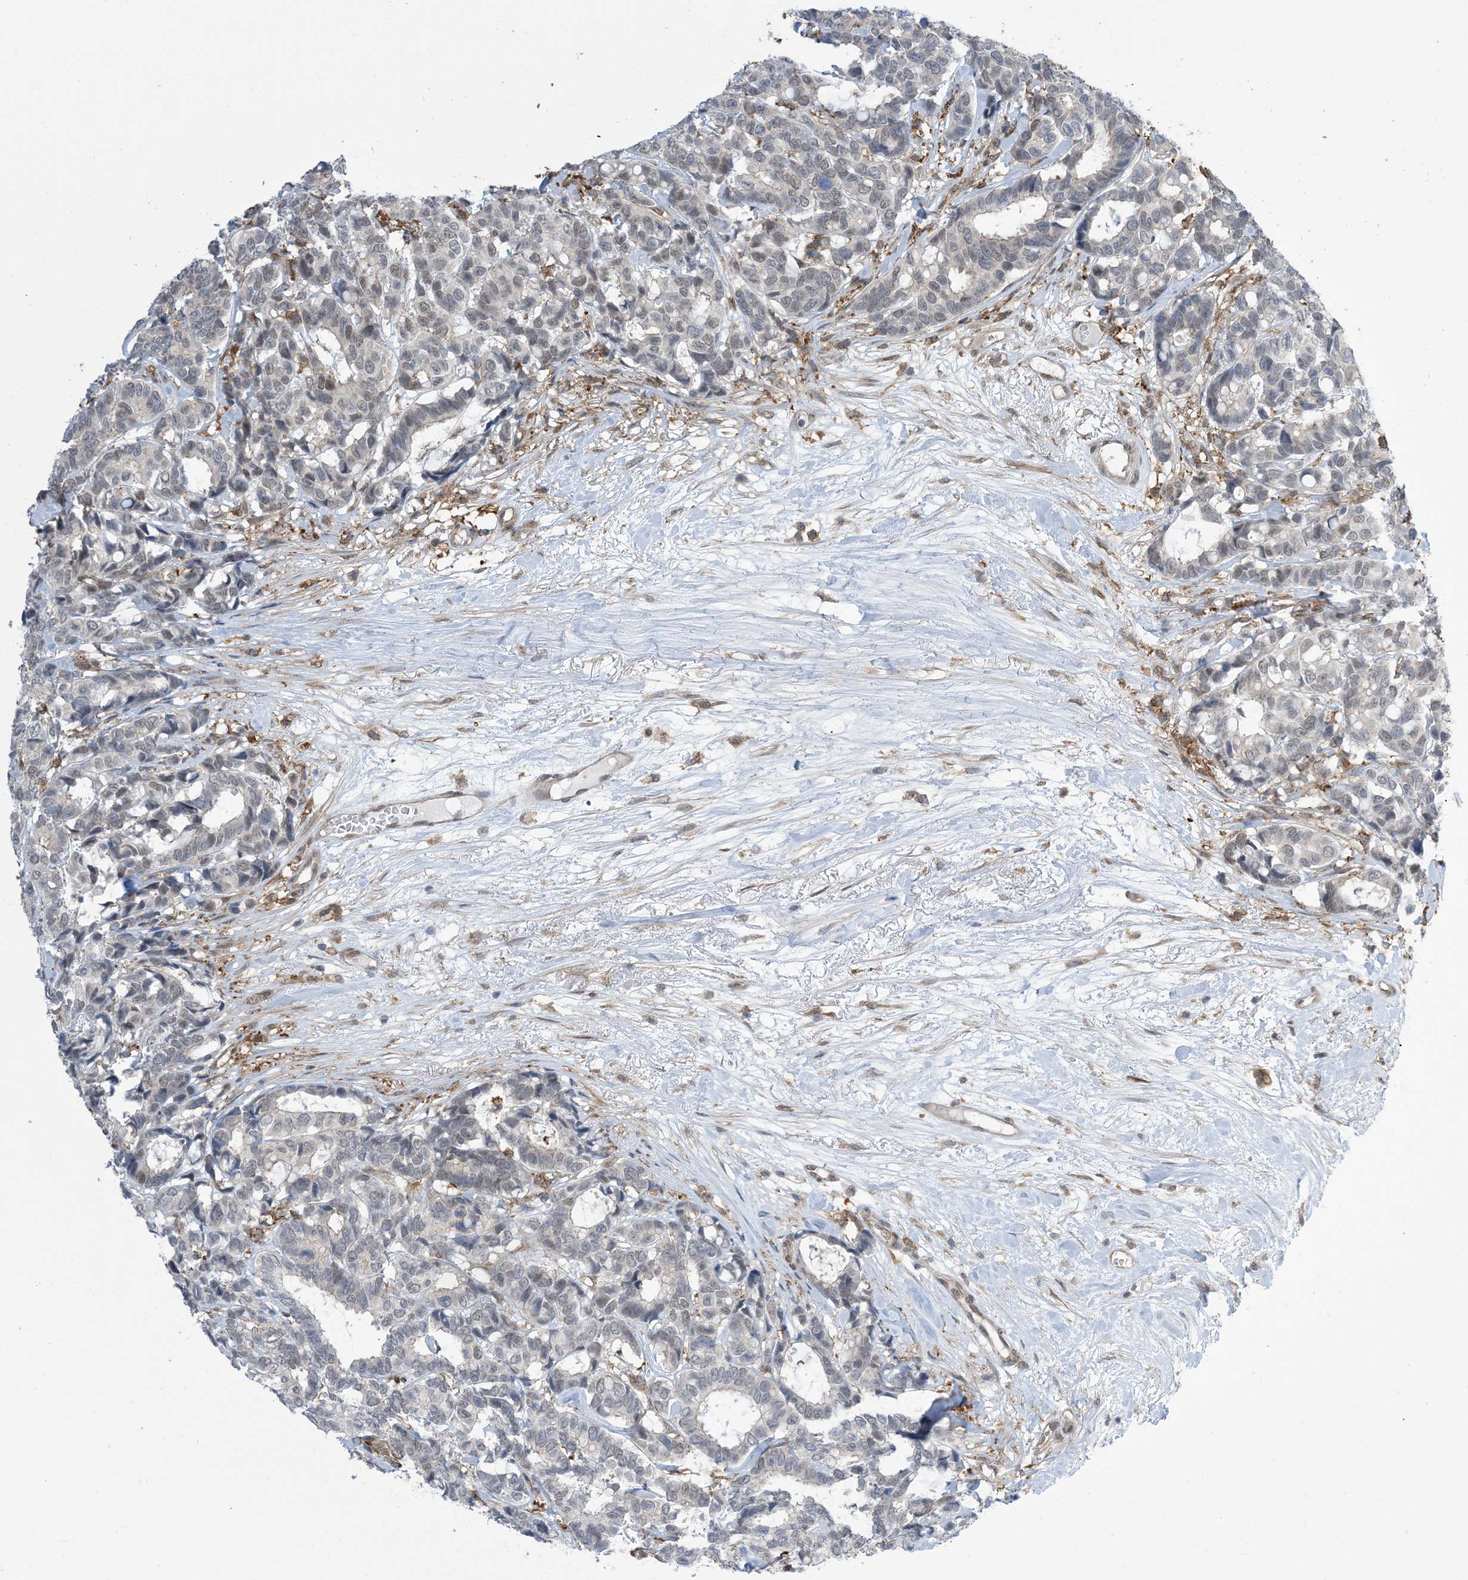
{"staining": {"intensity": "negative", "quantity": "none", "location": "none"}, "tissue": "breast cancer", "cell_type": "Tumor cells", "image_type": "cancer", "snomed": [{"axis": "morphology", "description": "Duct carcinoma"}, {"axis": "topography", "description": "Breast"}], "caption": "An IHC micrograph of breast intraductal carcinoma is shown. There is no staining in tumor cells of breast intraductal carcinoma.", "gene": "ZNF8", "patient": {"sex": "female", "age": 87}}